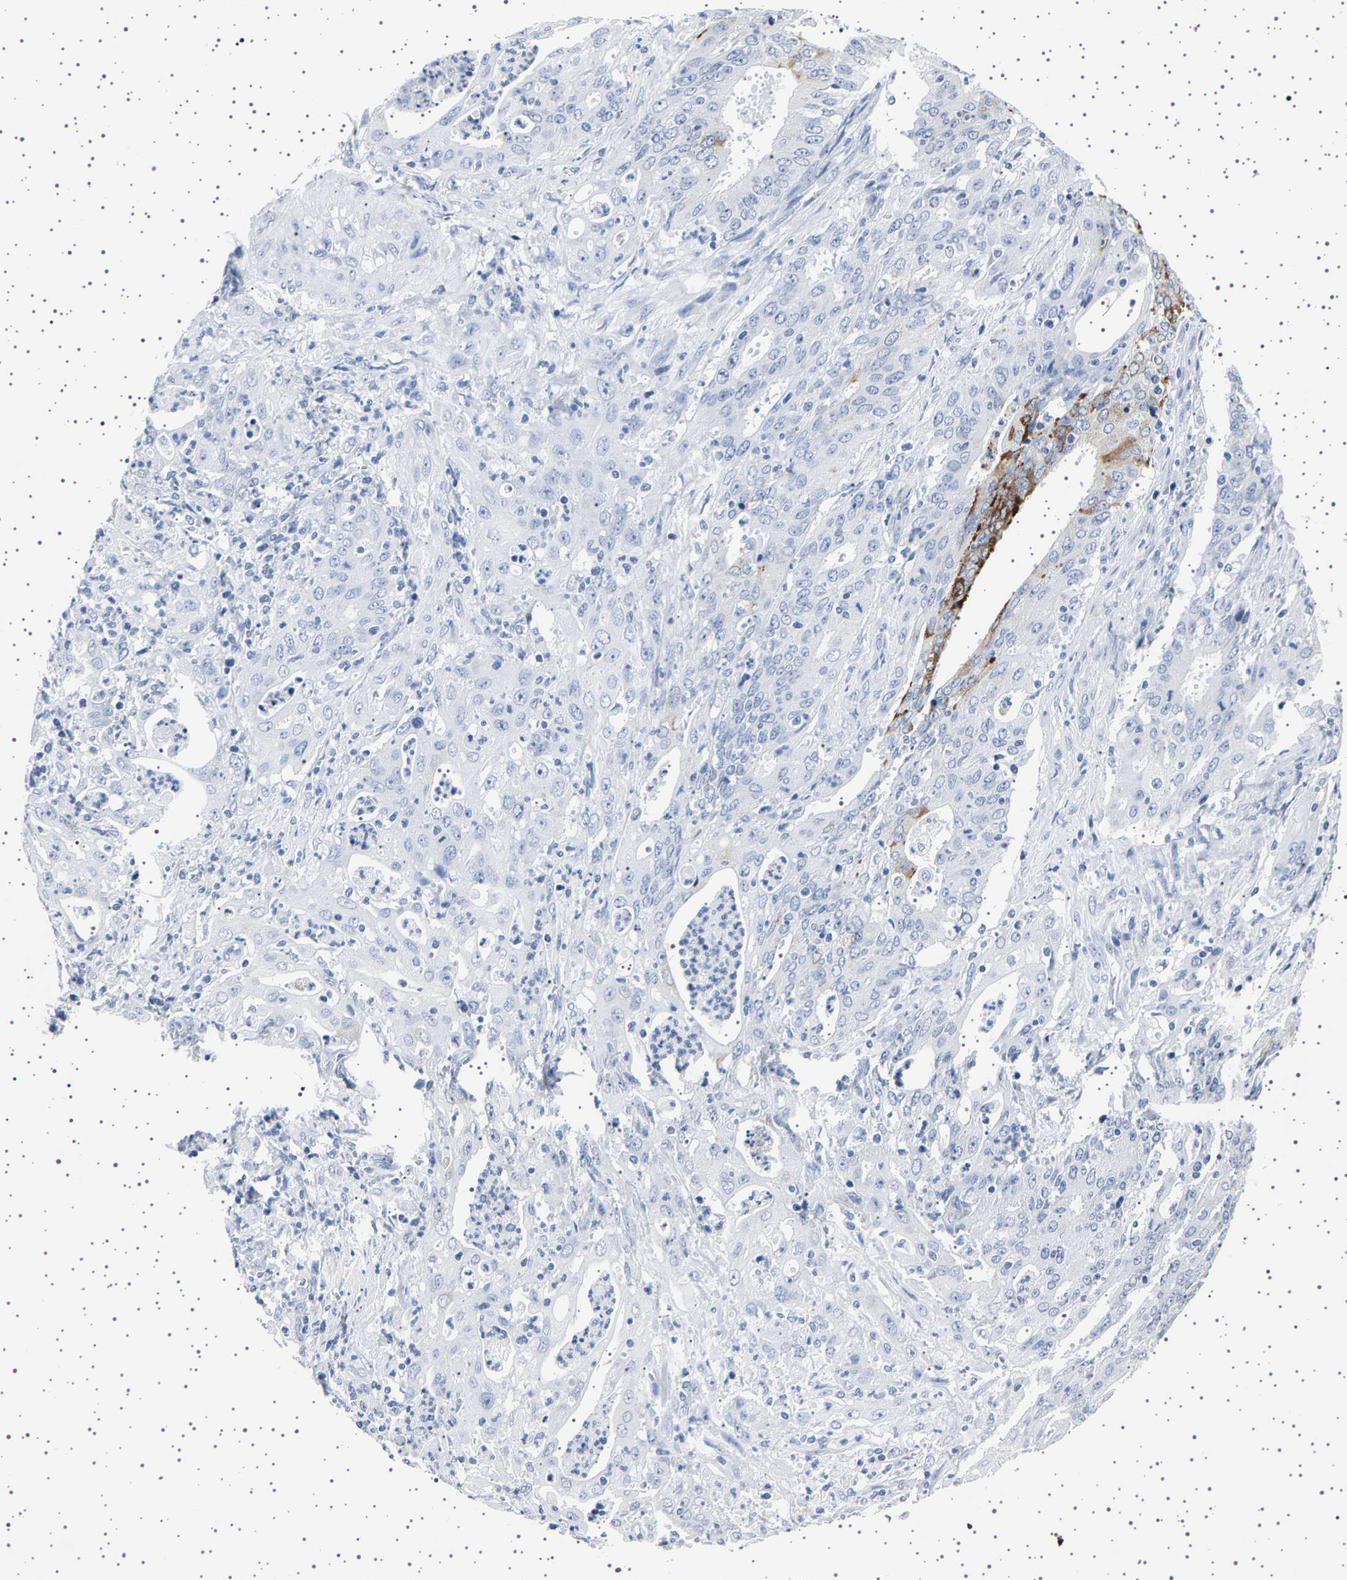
{"staining": {"intensity": "moderate", "quantity": "<25%", "location": "cytoplasmic/membranous"}, "tissue": "cervical cancer", "cell_type": "Tumor cells", "image_type": "cancer", "snomed": [{"axis": "morphology", "description": "Adenocarcinoma, NOS"}, {"axis": "topography", "description": "Cervix"}], "caption": "A micrograph showing moderate cytoplasmic/membranous expression in about <25% of tumor cells in cervical adenocarcinoma, as visualized by brown immunohistochemical staining.", "gene": "TFF3", "patient": {"sex": "female", "age": 44}}